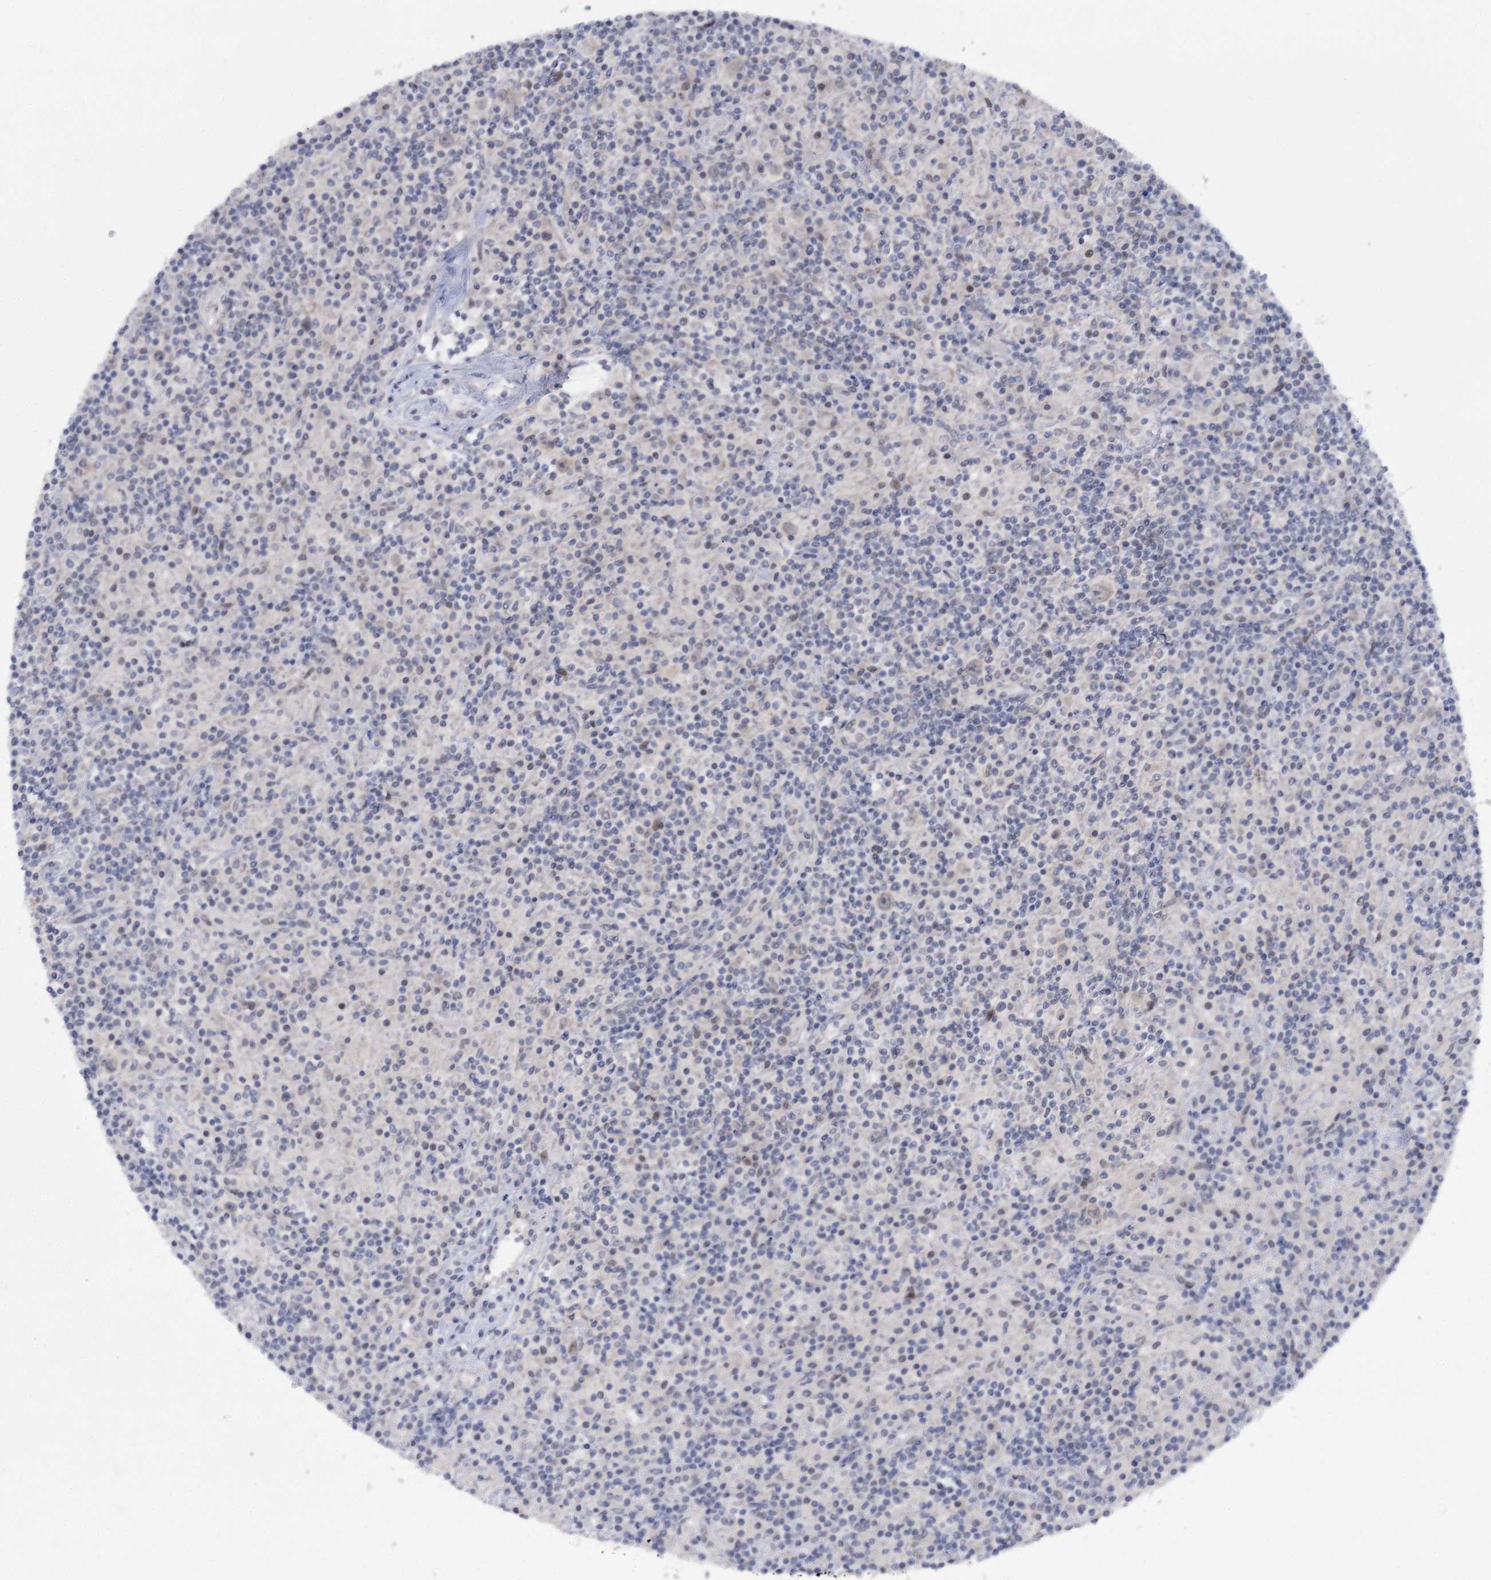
{"staining": {"intensity": "negative", "quantity": "none", "location": "none"}, "tissue": "lymphoma", "cell_type": "Tumor cells", "image_type": "cancer", "snomed": [{"axis": "morphology", "description": "Hodgkin's disease, NOS"}, {"axis": "topography", "description": "Lymph node"}], "caption": "IHC photomicrograph of Hodgkin's disease stained for a protein (brown), which reveals no staining in tumor cells.", "gene": "PHYHIPL", "patient": {"sex": "male", "age": 70}}